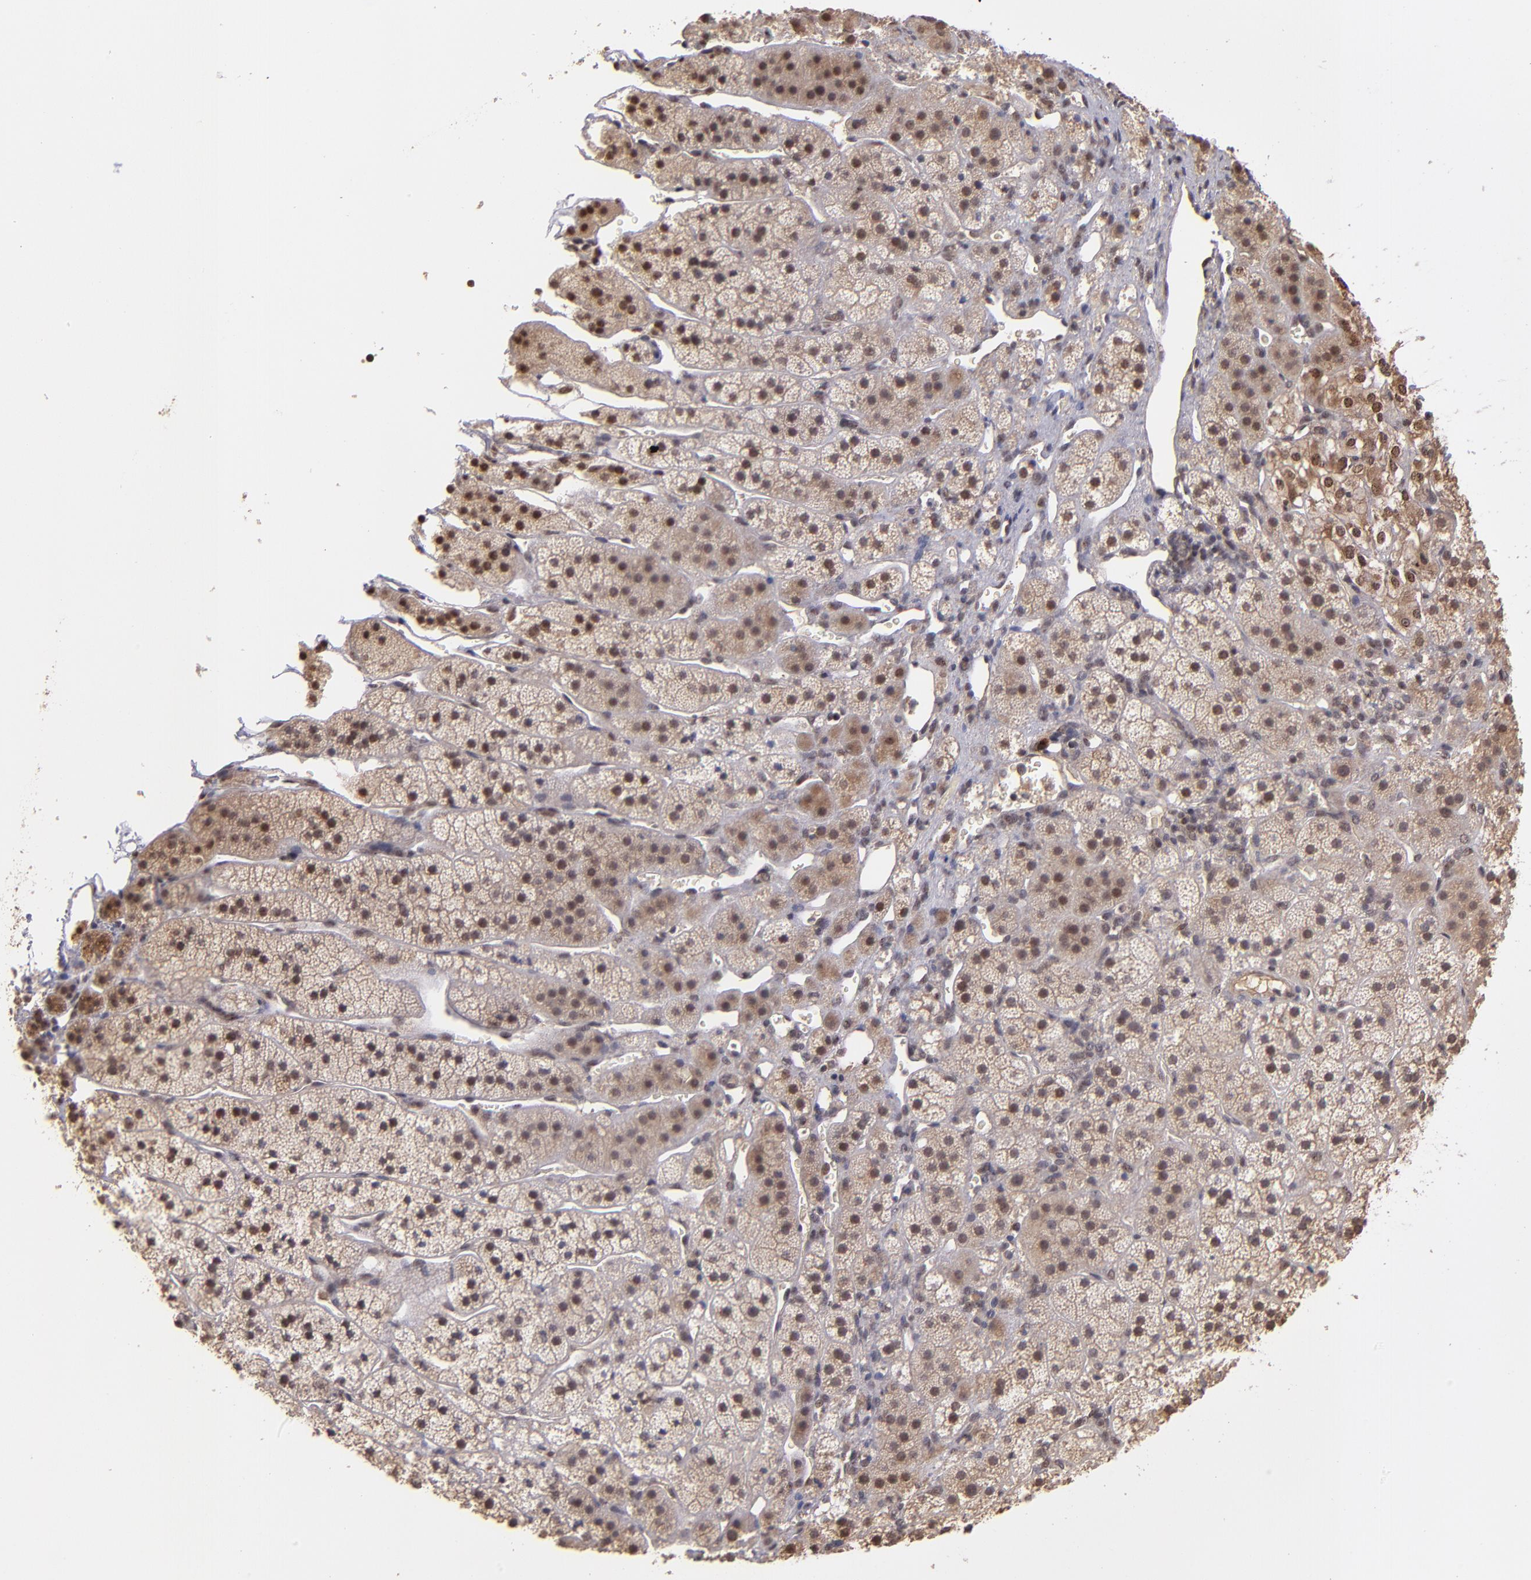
{"staining": {"intensity": "moderate", "quantity": ">75%", "location": "cytoplasmic/membranous,nuclear"}, "tissue": "adrenal gland", "cell_type": "Glandular cells", "image_type": "normal", "snomed": [{"axis": "morphology", "description": "Normal tissue, NOS"}, {"axis": "topography", "description": "Adrenal gland"}], "caption": "About >75% of glandular cells in unremarkable adrenal gland show moderate cytoplasmic/membranous,nuclear protein positivity as visualized by brown immunohistochemical staining.", "gene": "ABHD12B", "patient": {"sex": "female", "age": 44}}